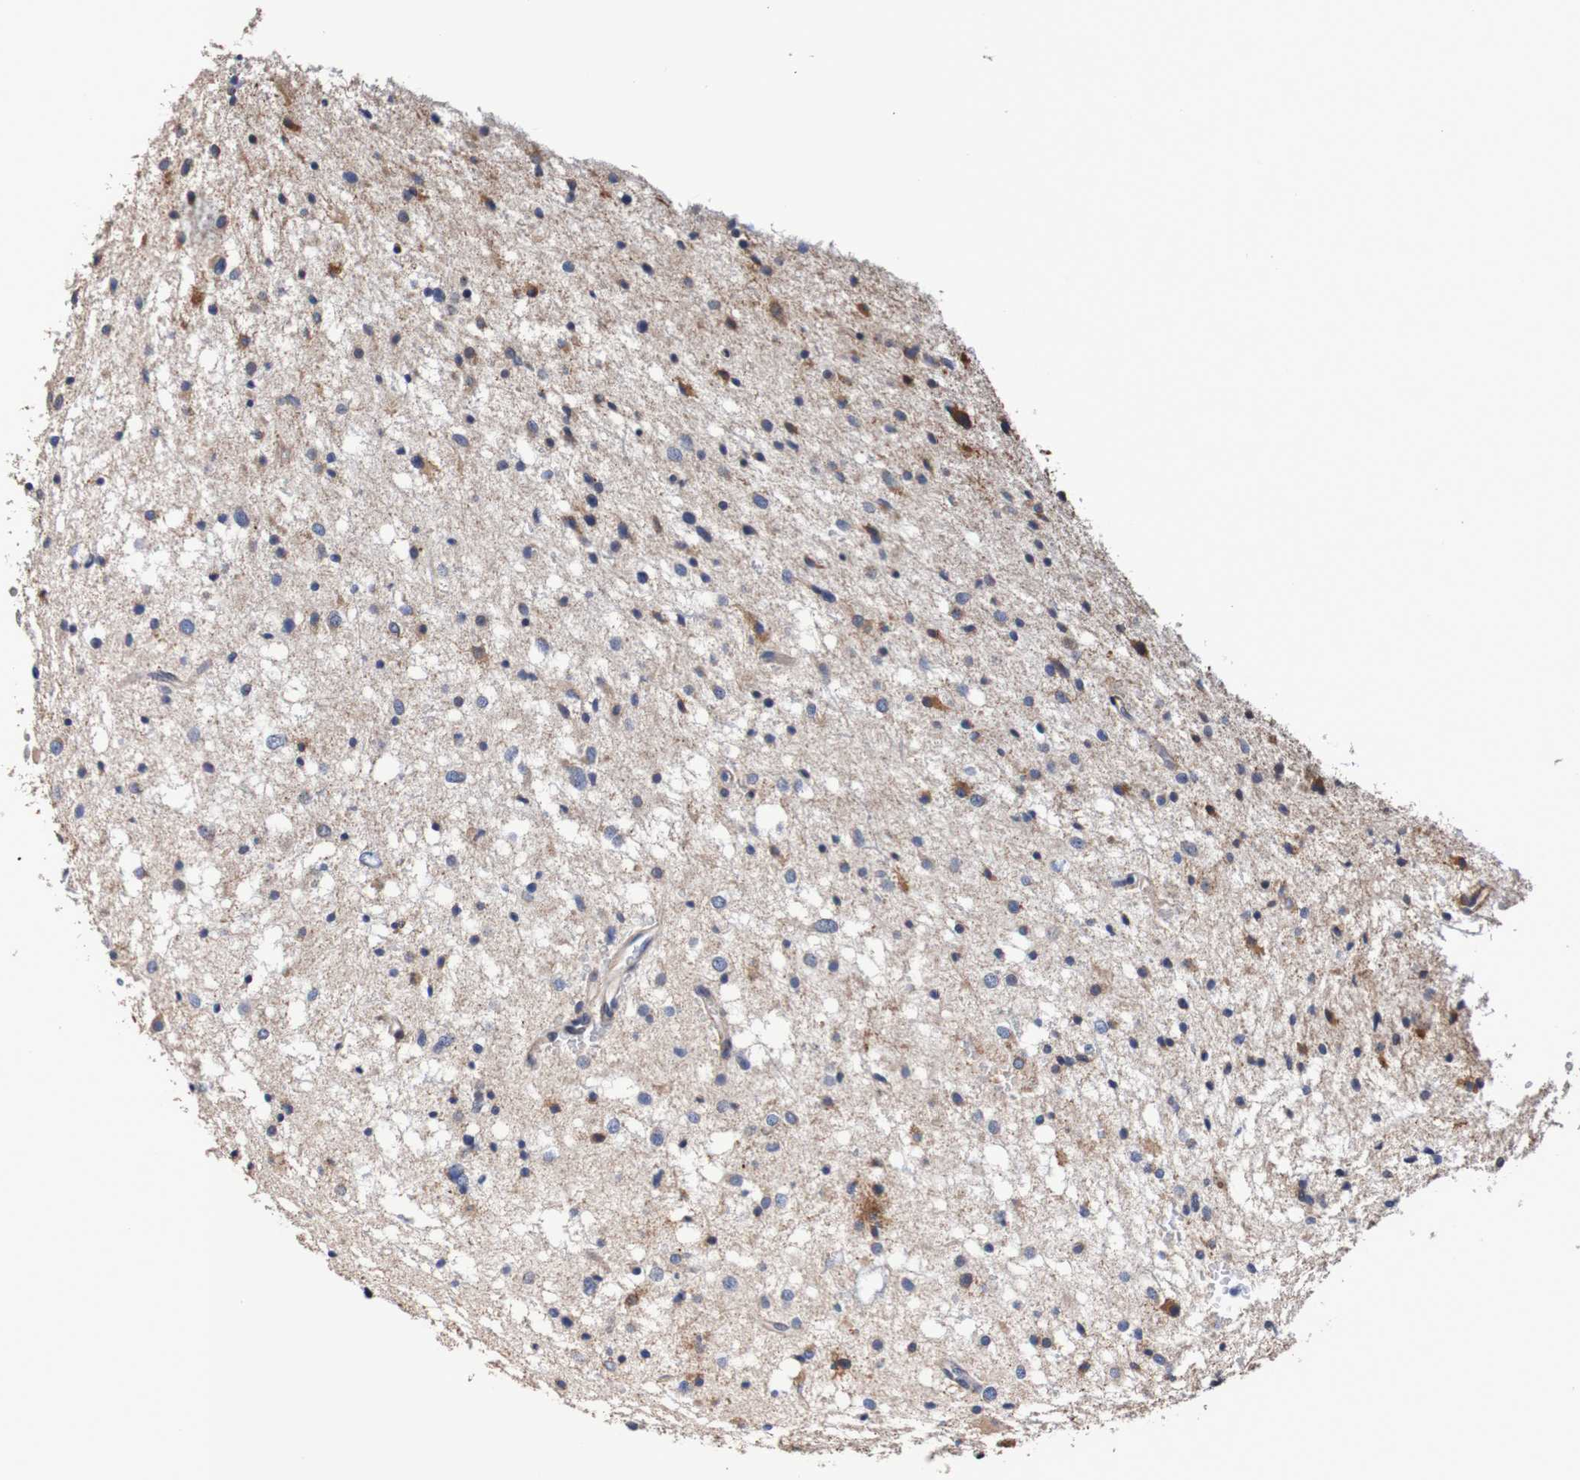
{"staining": {"intensity": "moderate", "quantity": "<25%", "location": "cytoplasmic/membranous"}, "tissue": "glioma", "cell_type": "Tumor cells", "image_type": "cancer", "snomed": [{"axis": "morphology", "description": "Glioma, malignant, Low grade"}, {"axis": "topography", "description": "Brain"}], "caption": "This is an image of IHC staining of malignant glioma (low-grade), which shows moderate staining in the cytoplasmic/membranous of tumor cells.", "gene": "FIBP", "patient": {"sex": "female", "age": 37}}